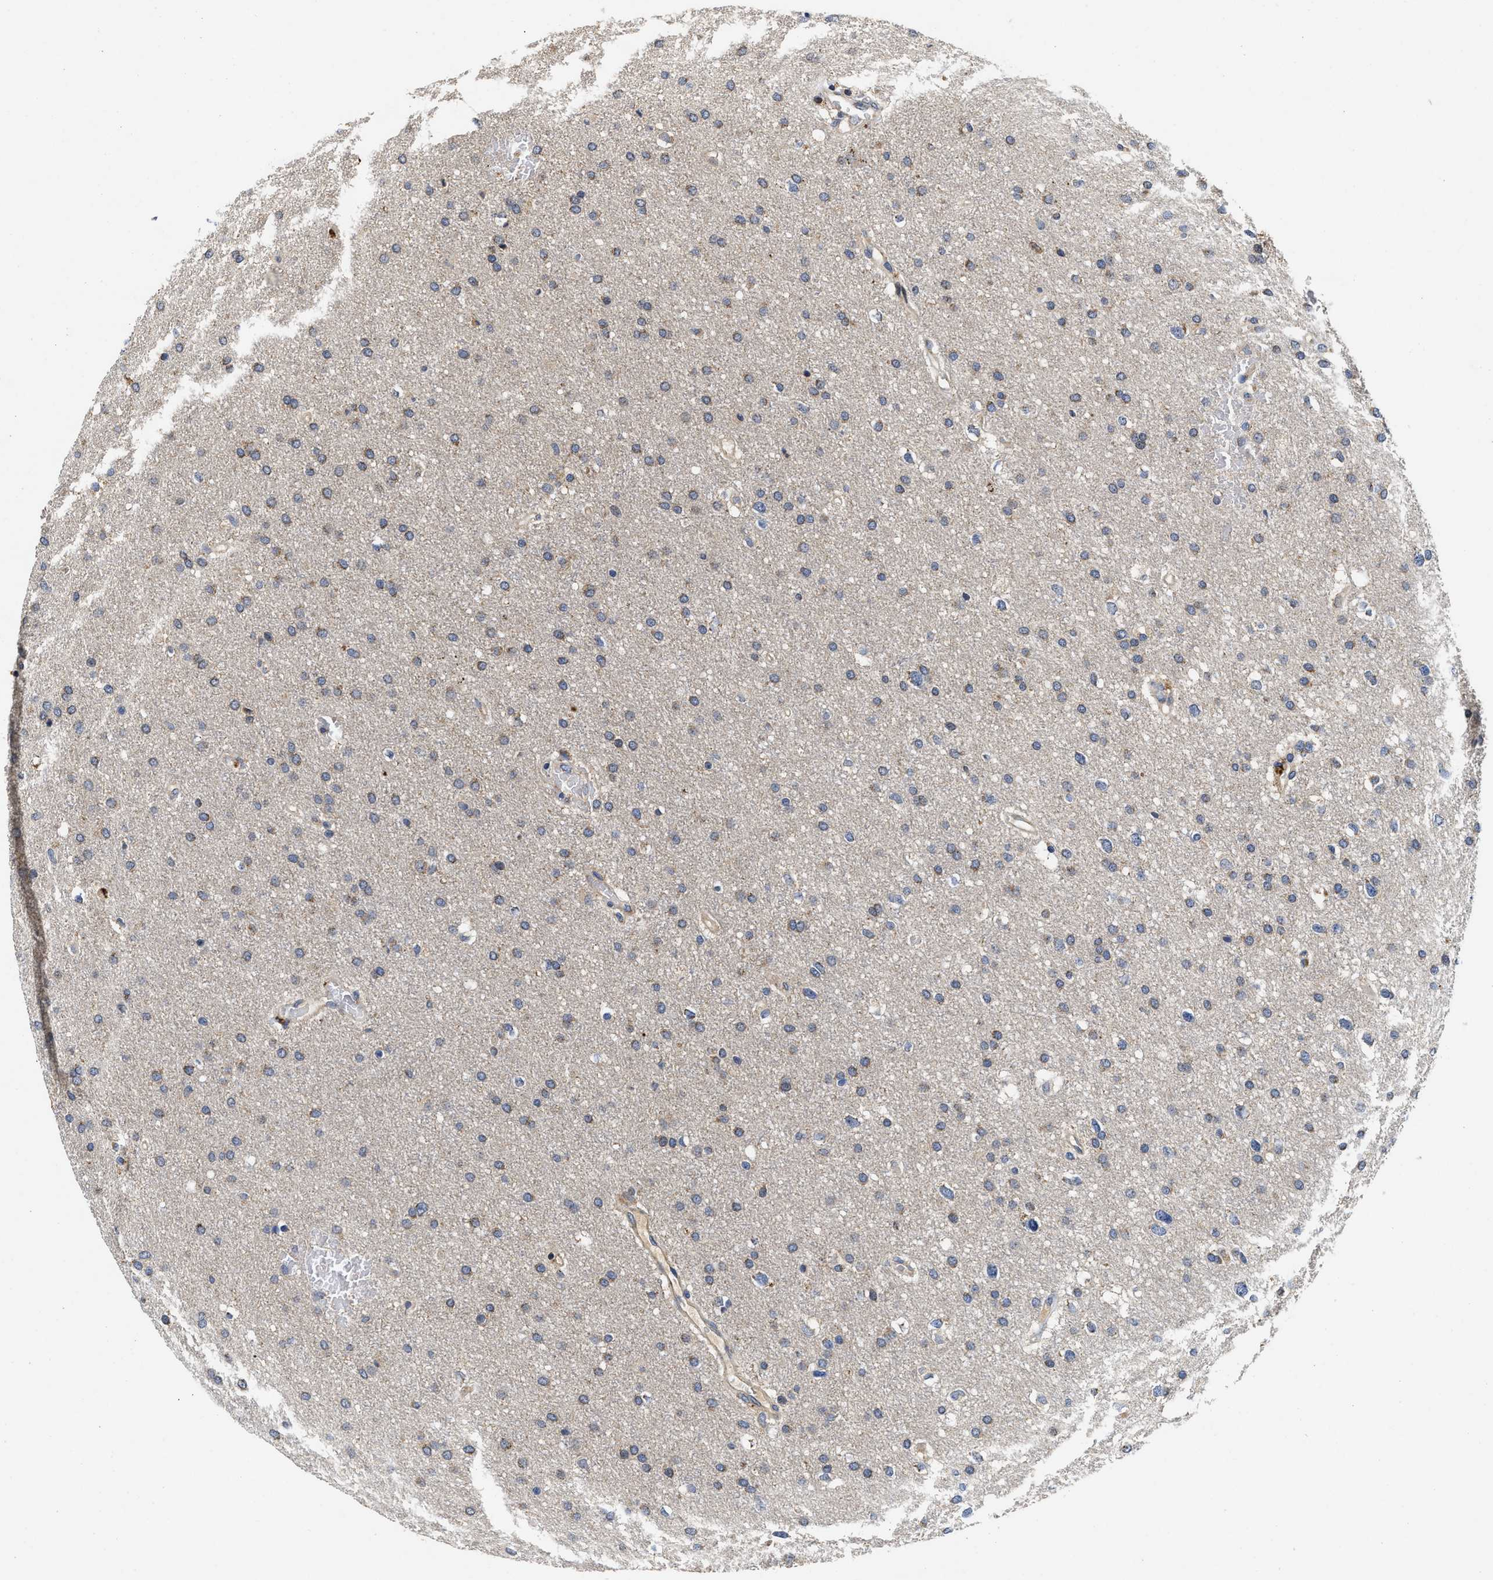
{"staining": {"intensity": "weak", "quantity": "25%-75%", "location": "cytoplasmic/membranous"}, "tissue": "glioma", "cell_type": "Tumor cells", "image_type": "cancer", "snomed": [{"axis": "morphology", "description": "Glioma, malignant, Low grade"}, {"axis": "topography", "description": "Brain"}], "caption": "A high-resolution histopathology image shows IHC staining of low-grade glioma (malignant), which shows weak cytoplasmic/membranous positivity in approximately 25%-75% of tumor cells.", "gene": "SCYL2", "patient": {"sex": "female", "age": 37}}